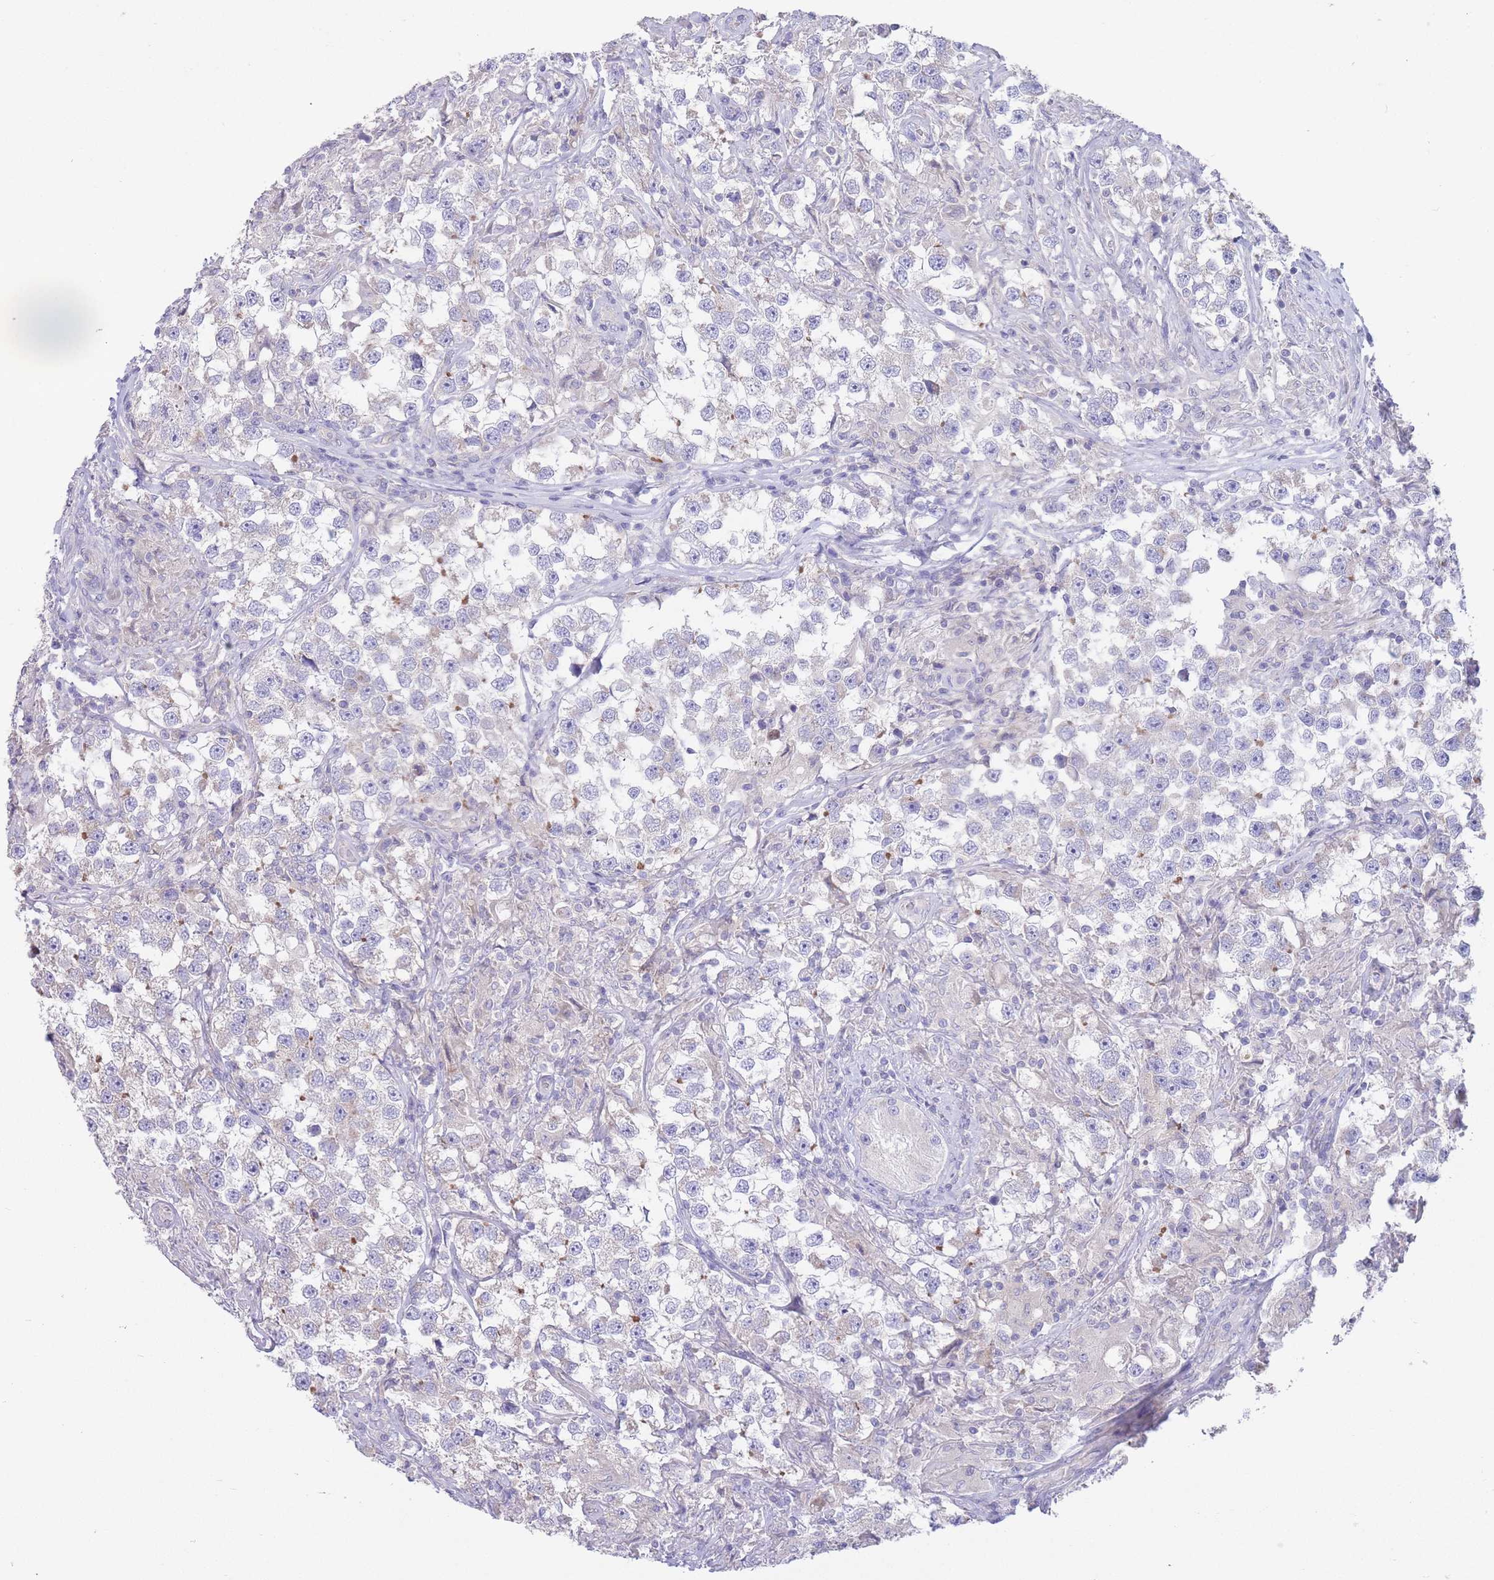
{"staining": {"intensity": "negative", "quantity": "none", "location": "none"}, "tissue": "testis cancer", "cell_type": "Tumor cells", "image_type": "cancer", "snomed": [{"axis": "morphology", "description": "Seminoma, NOS"}, {"axis": "topography", "description": "Testis"}], "caption": "IHC micrograph of testis cancer (seminoma) stained for a protein (brown), which shows no positivity in tumor cells.", "gene": "ALS2CL", "patient": {"sex": "male", "age": 46}}